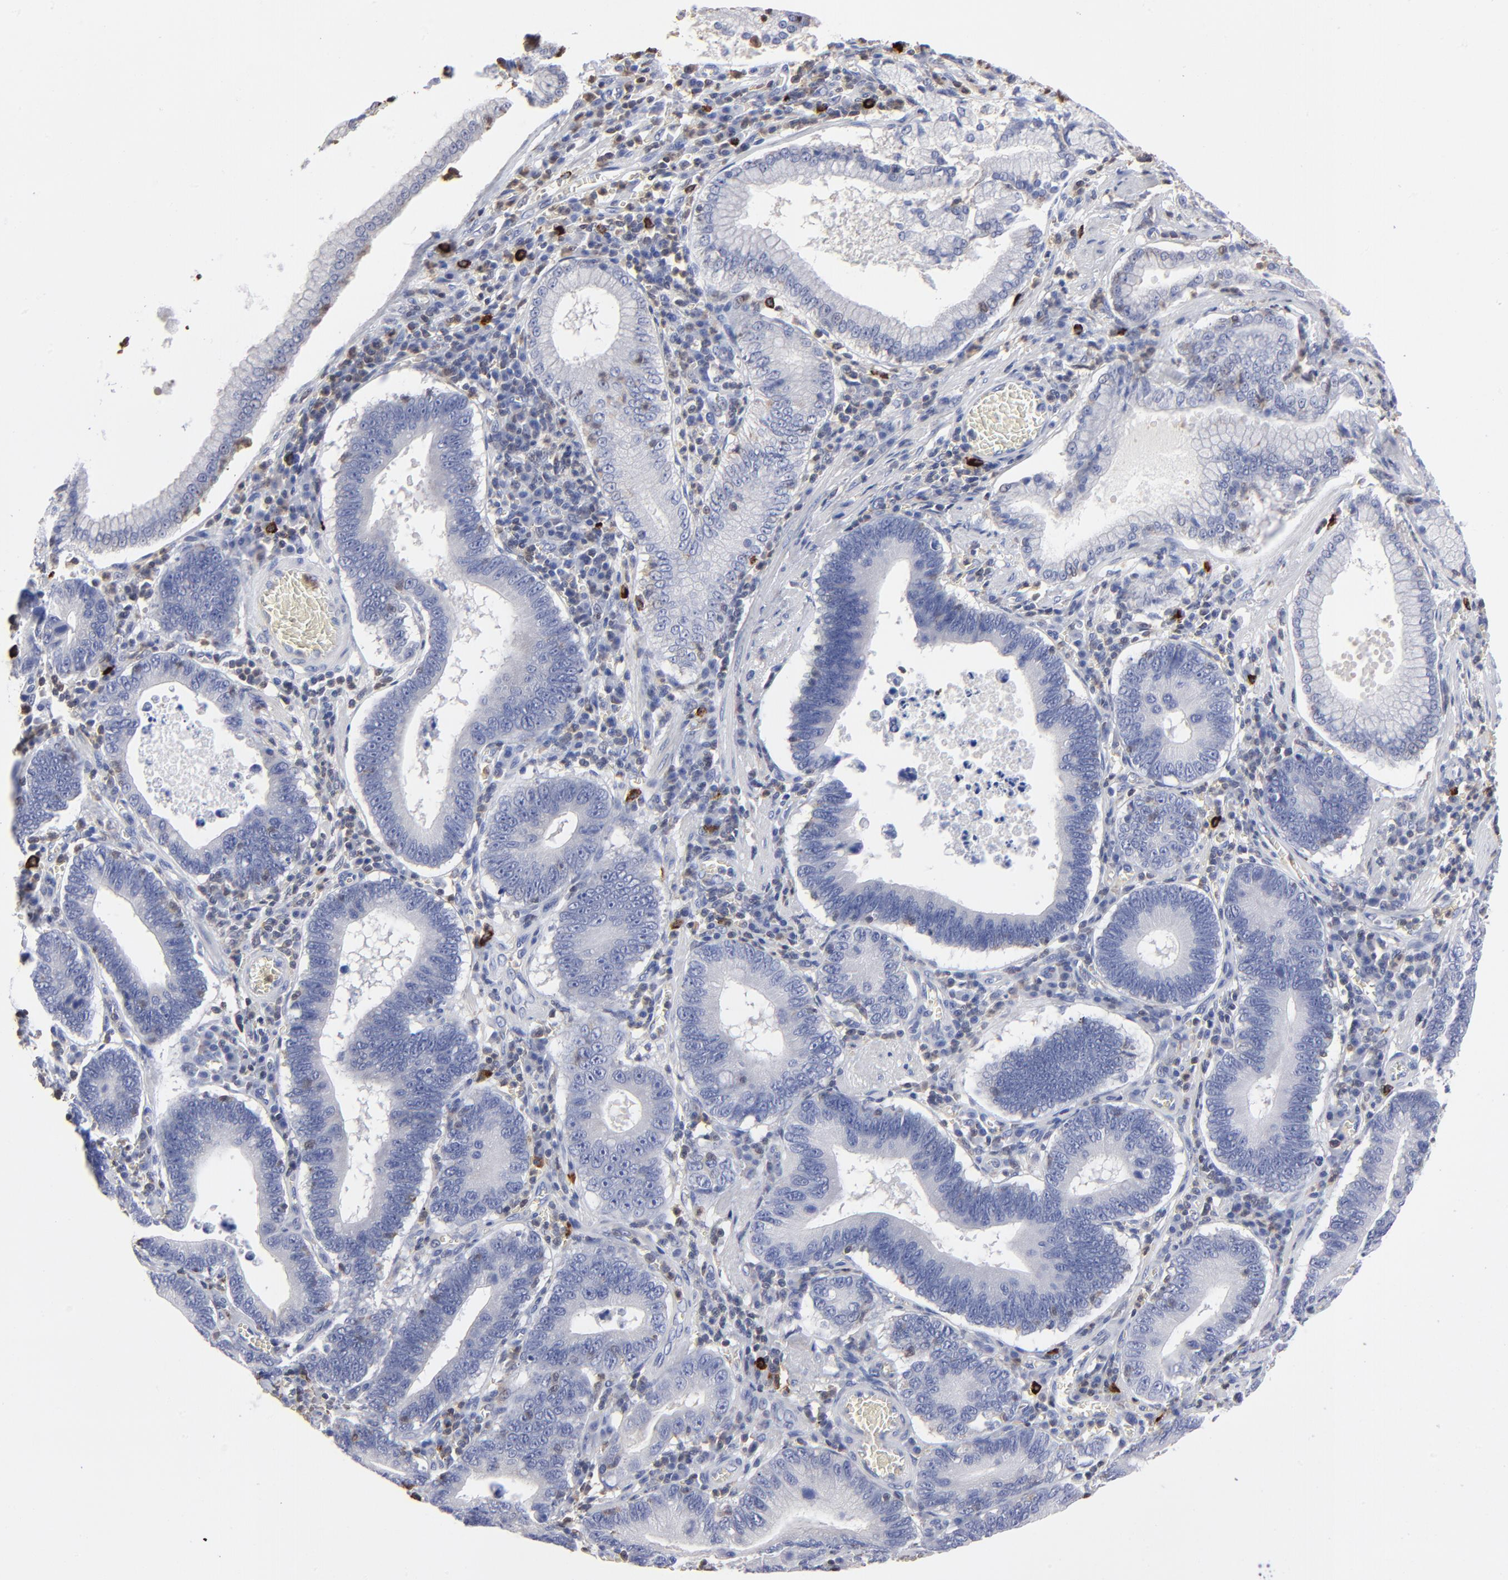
{"staining": {"intensity": "negative", "quantity": "none", "location": "none"}, "tissue": "stomach cancer", "cell_type": "Tumor cells", "image_type": "cancer", "snomed": [{"axis": "morphology", "description": "Adenocarcinoma, NOS"}, {"axis": "topography", "description": "Stomach"}, {"axis": "topography", "description": "Gastric cardia"}], "caption": "Tumor cells show no significant expression in stomach adenocarcinoma. The staining was performed using DAB (3,3'-diaminobenzidine) to visualize the protein expression in brown, while the nuclei were stained in blue with hematoxylin (Magnification: 20x).", "gene": "TBXT", "patient": {"sex": "male", "age": 59}}